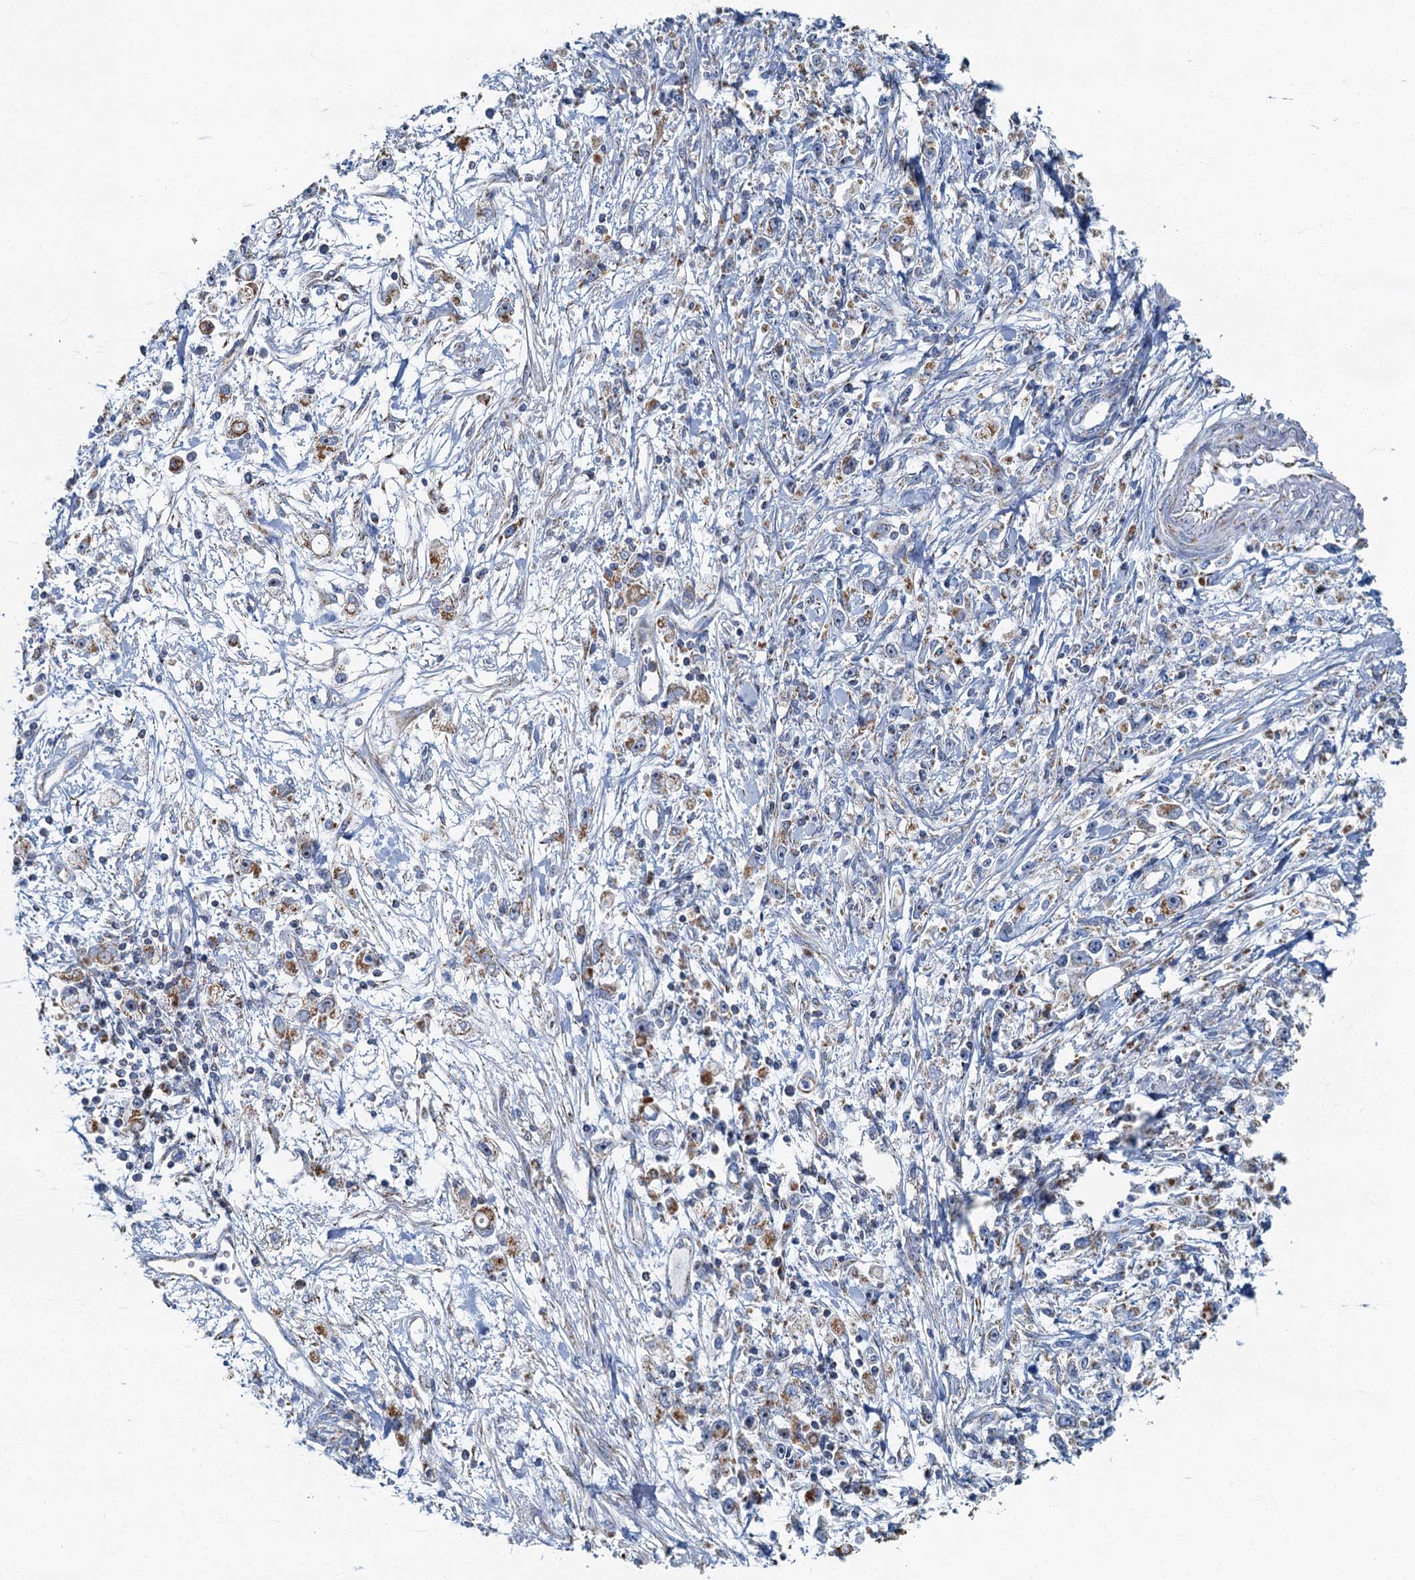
{"staining": {"intensity": "weak", "quantity": ">75%", "location": "cytoplasmic/membranous"}, "tissue": "stomach cancer", "cell_type": "Tumor cells", "image_type": "cancer", "snomed": [{"axis": "morphology", "description": "Adenocarcinoma, NOS"}, {"axis": "topography", "description": "Stomach"}], "caption": "Stomach adenocarcinoma tissue exhibits weak cytoplasmic/membranous positivity in approximately >75% of tumor cells, visualized by immunohistochemistry.", "gene": "RAD9B", "patient": {"sex": "female", "age": 59}}